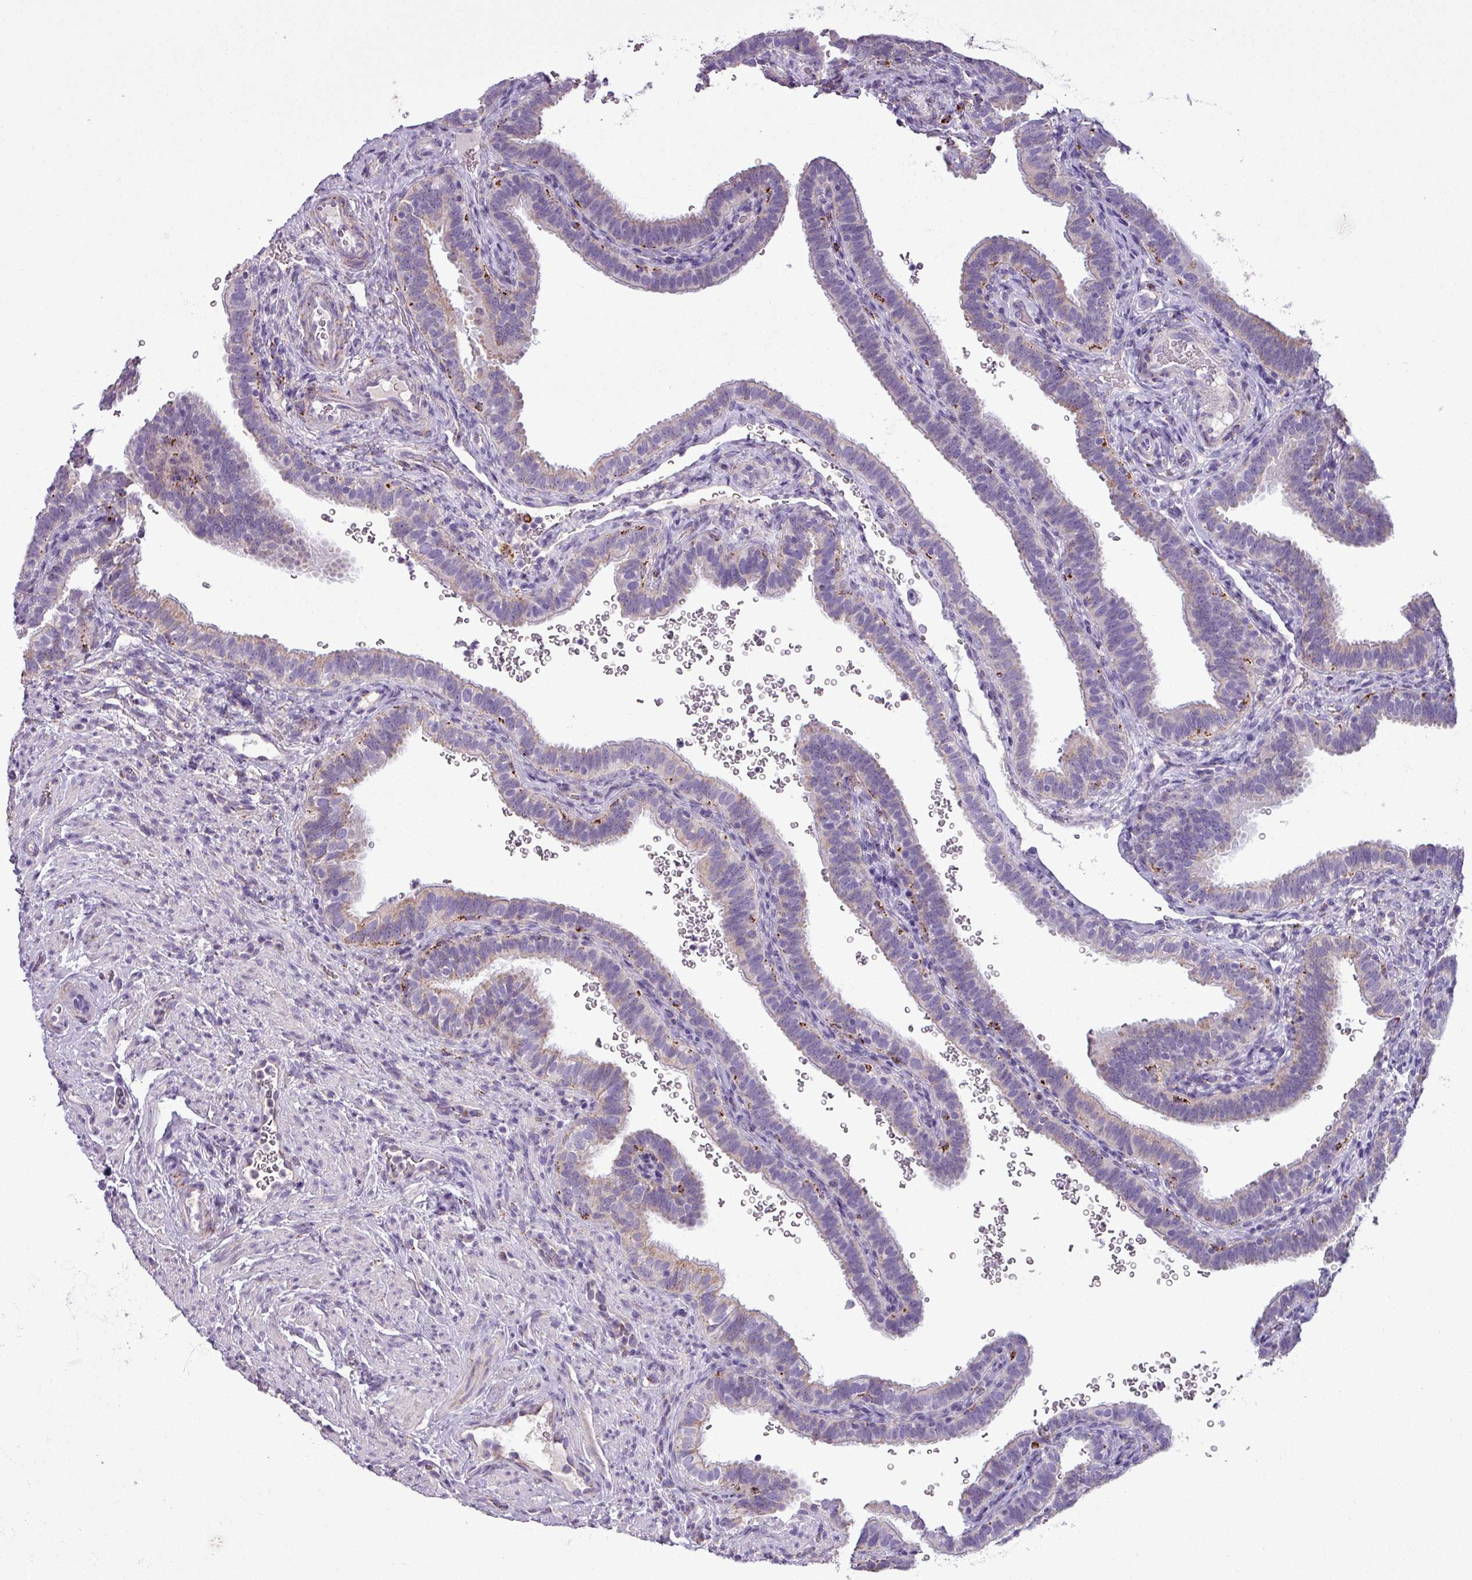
{"staining": {"intensity": "weak", "quantity": "<25%", "location": "cytoplasmic/membranous"}, "tissue": "fallopian tube", "cell_type": "Glandular cells", "image_type": "normal", "snomed": [{"axis": "morphology", "description": "Normal tissue, NOS"}, {"axis": "topography", "description": "Fallopian tube"}], "caption": "This is a image of immunohistochemistry (IHC) staining of benign fallopian tube, which shows no expression in glandular cells.", "gene": "ZNF667", "patient": {"sex": "female", "age": 41}}